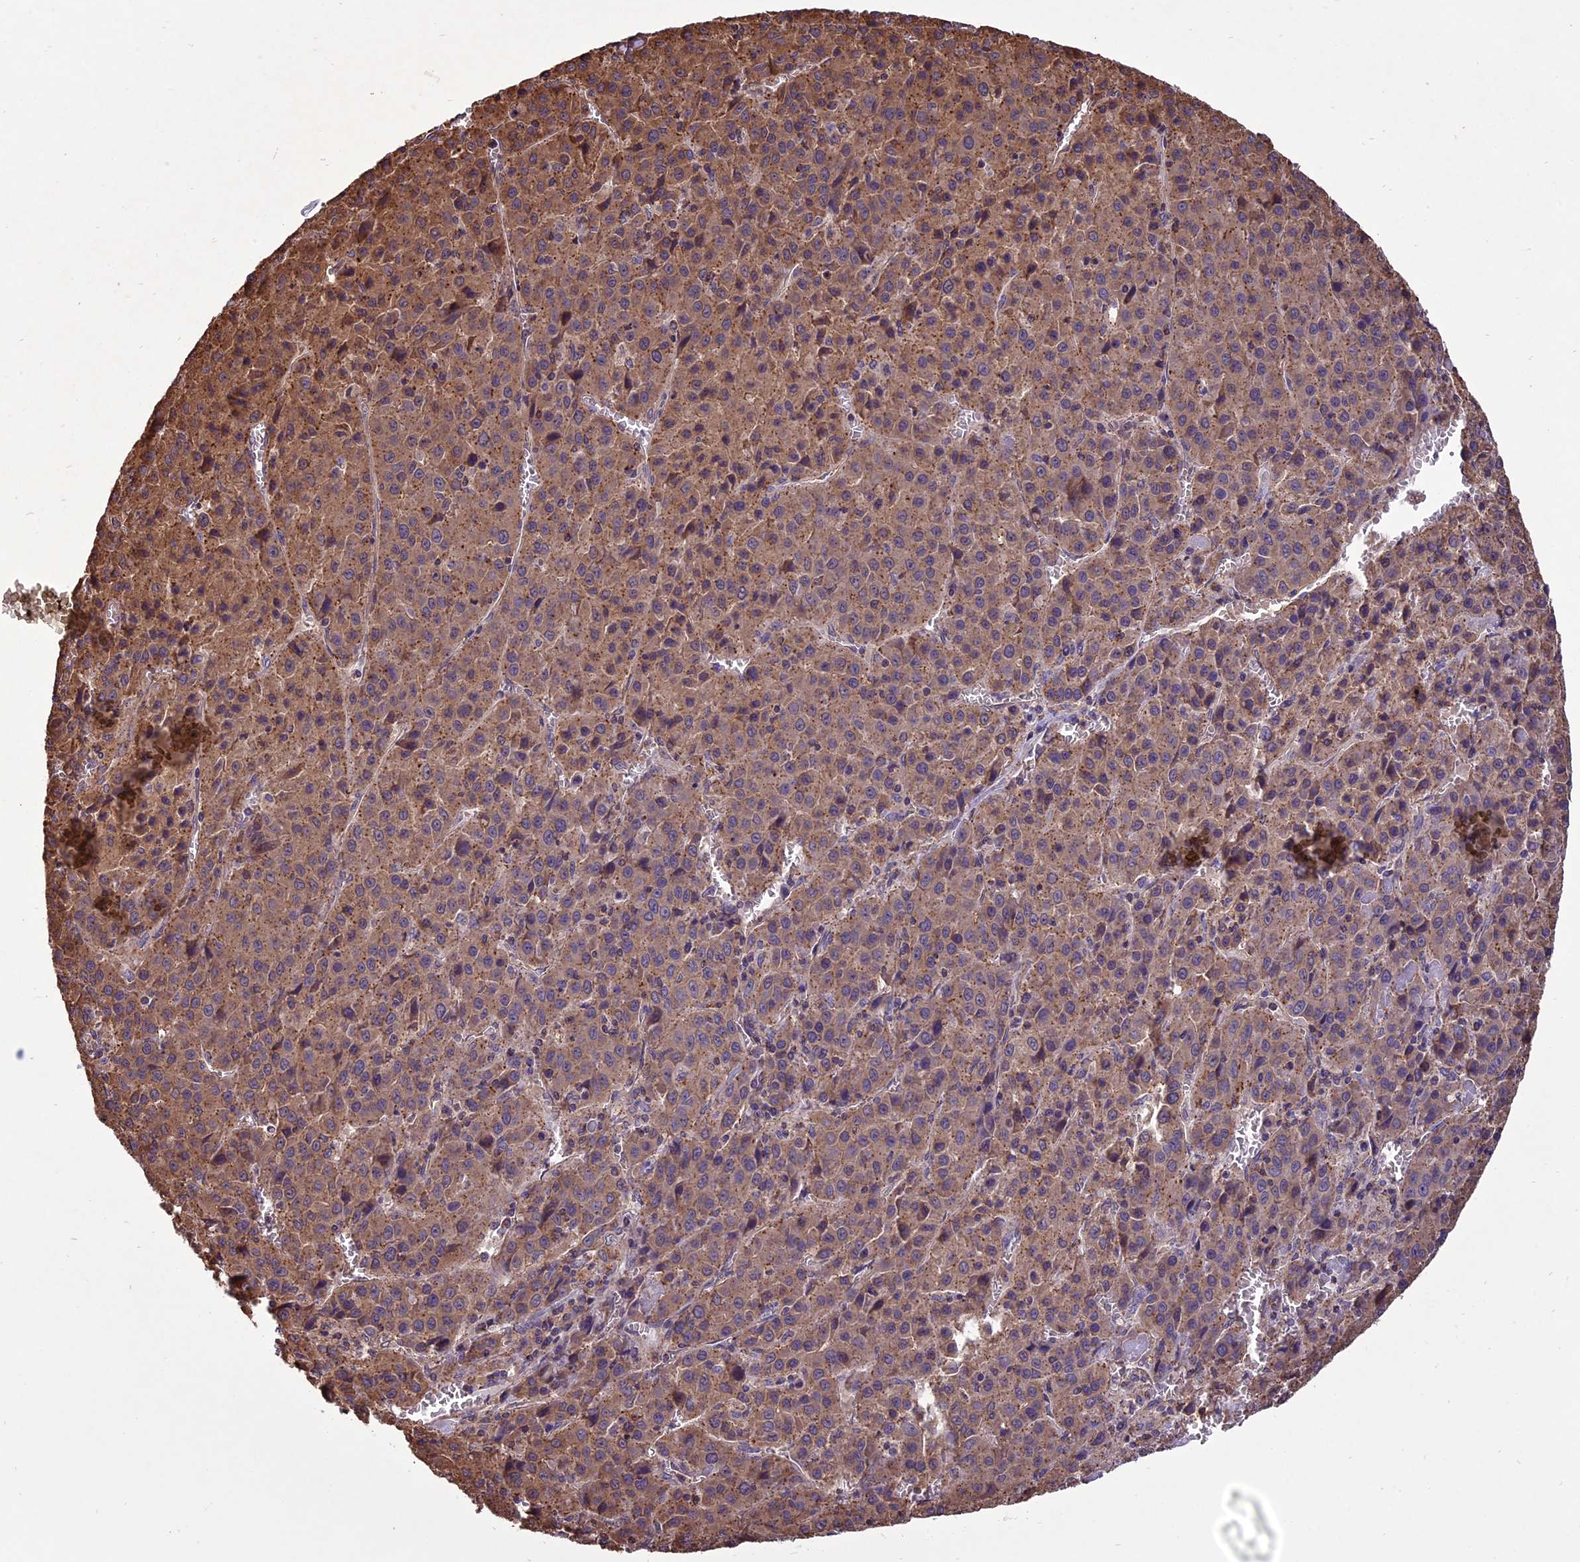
{"staining": {"intensity": "moderate", "quantity": "25%-75%", "location": "cytoplasmic/membranous"}, "tissue": "liver cancer", "cell_type": "Tumor cells", "image_type": "cancer", "snomed": [{"axis": "morphology", "description": "Carcinoma, Hepatocellular, NOS"}, {"axis": "topography", "description": "Liver"}], "caption": "A brown stain labels moderate cytoplasmic/membranous positivity of a protein in human liver cancer (hepatocellular carcinoma) tumor cells. Nuclei are stained in blue.", "gene": "CHMP2A", "patient": {"sex": "female", "age": 53}}